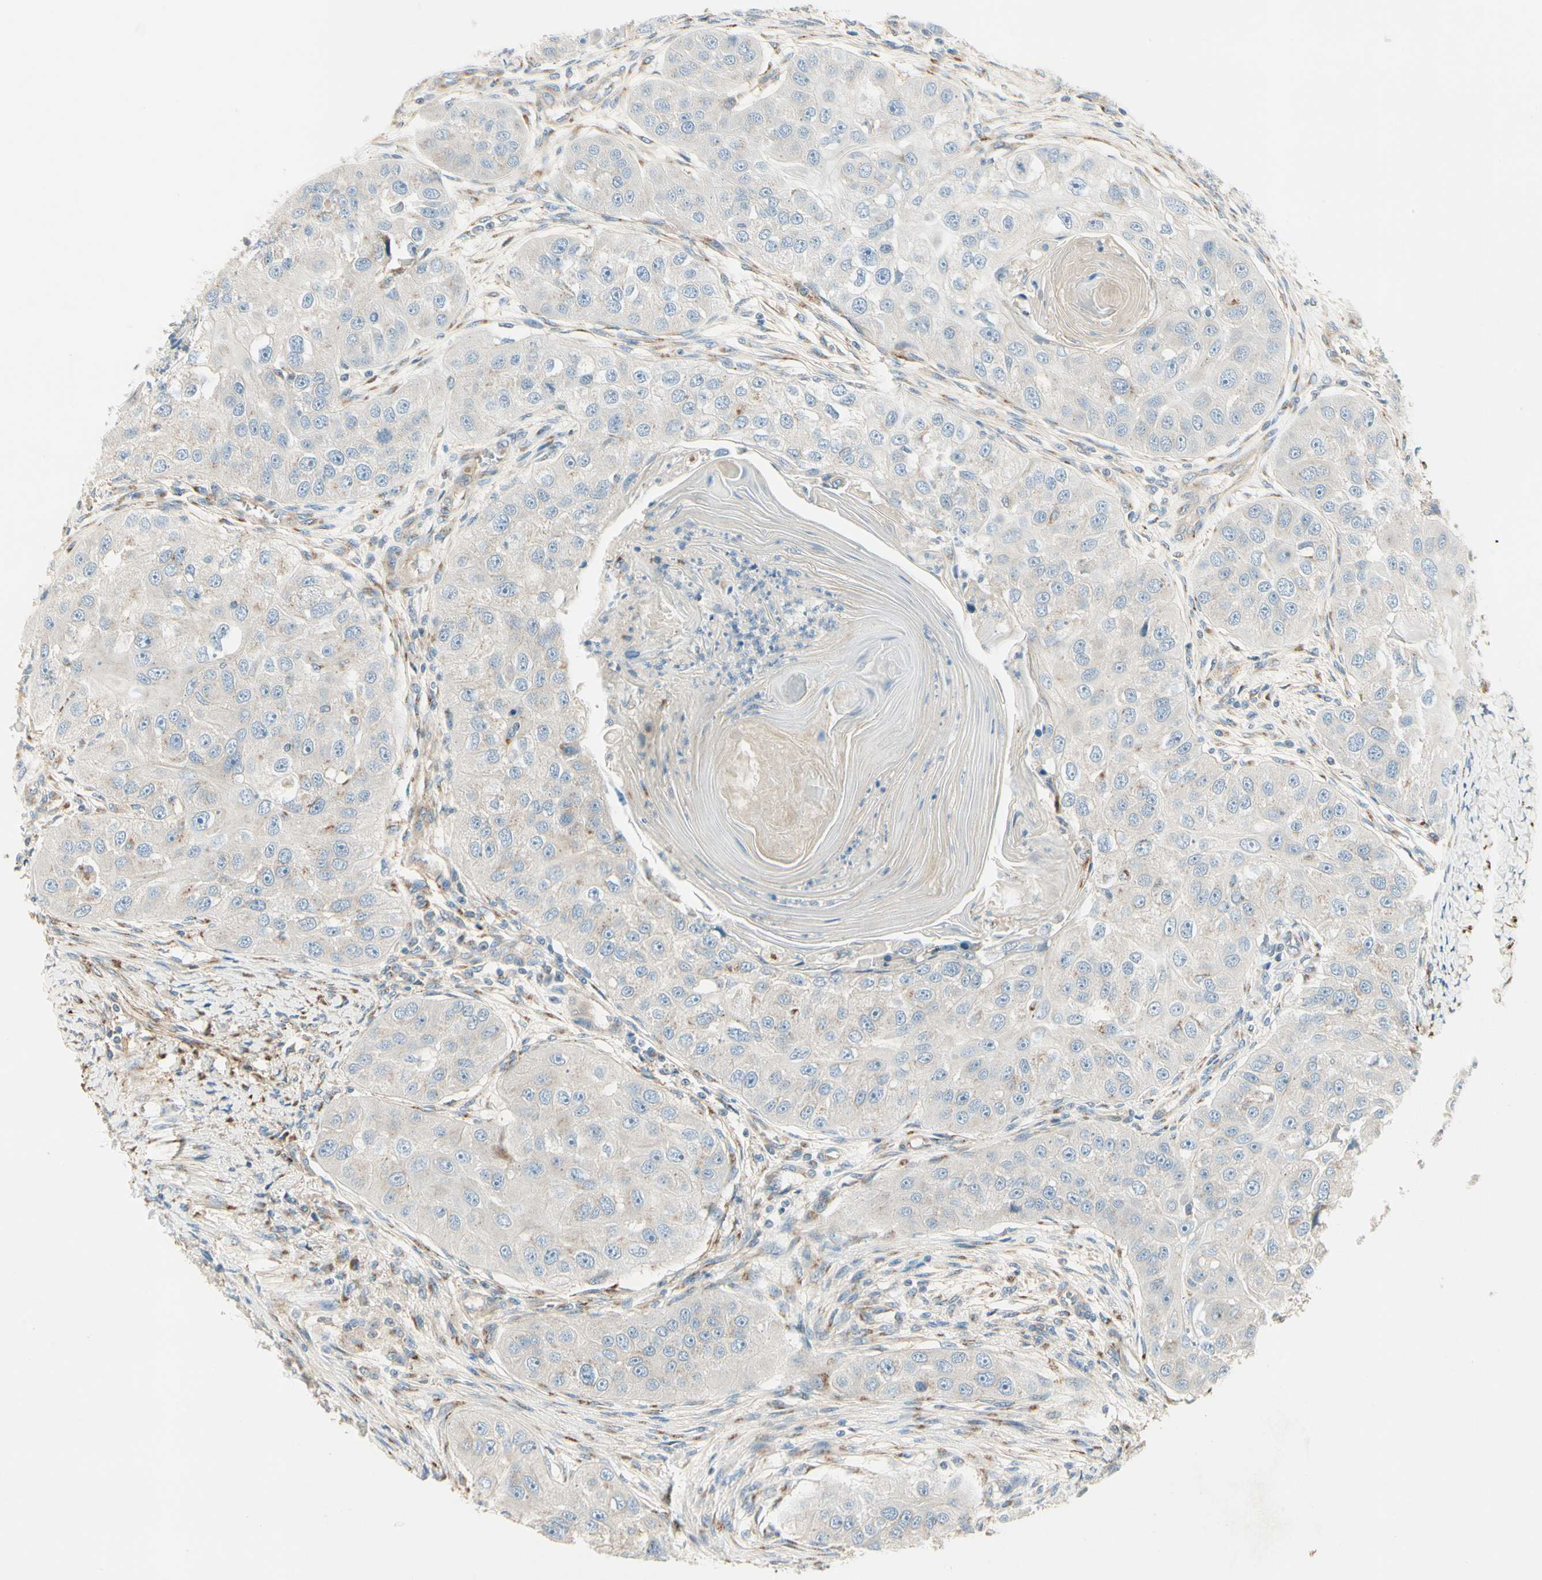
{"staining": {"intensity": "weak", "quantity": "<25%", "location": "cytoplasmic/membranous"}, "tissue": "head and neck cancer", "cell_type": "Tumor cells", "image_type": "cancer", "snomed": [{"axis": "morphology", "description": "Normal tissue, NOS"}, {"axis": "morphology", "description": "Squamous cell carcinoma, NOS"}, {"axis": "topography", "description": "Skeletal muscle"}, {"axis": "topography", "description": "Head-Neck"}], "caption": "This is an IHC histopathology image of human head and neck squamous cell carcinoma. There is no staining in tumor cells.", "gene": "ABCA3", "patient": {"sex": "male", "age": 51}}